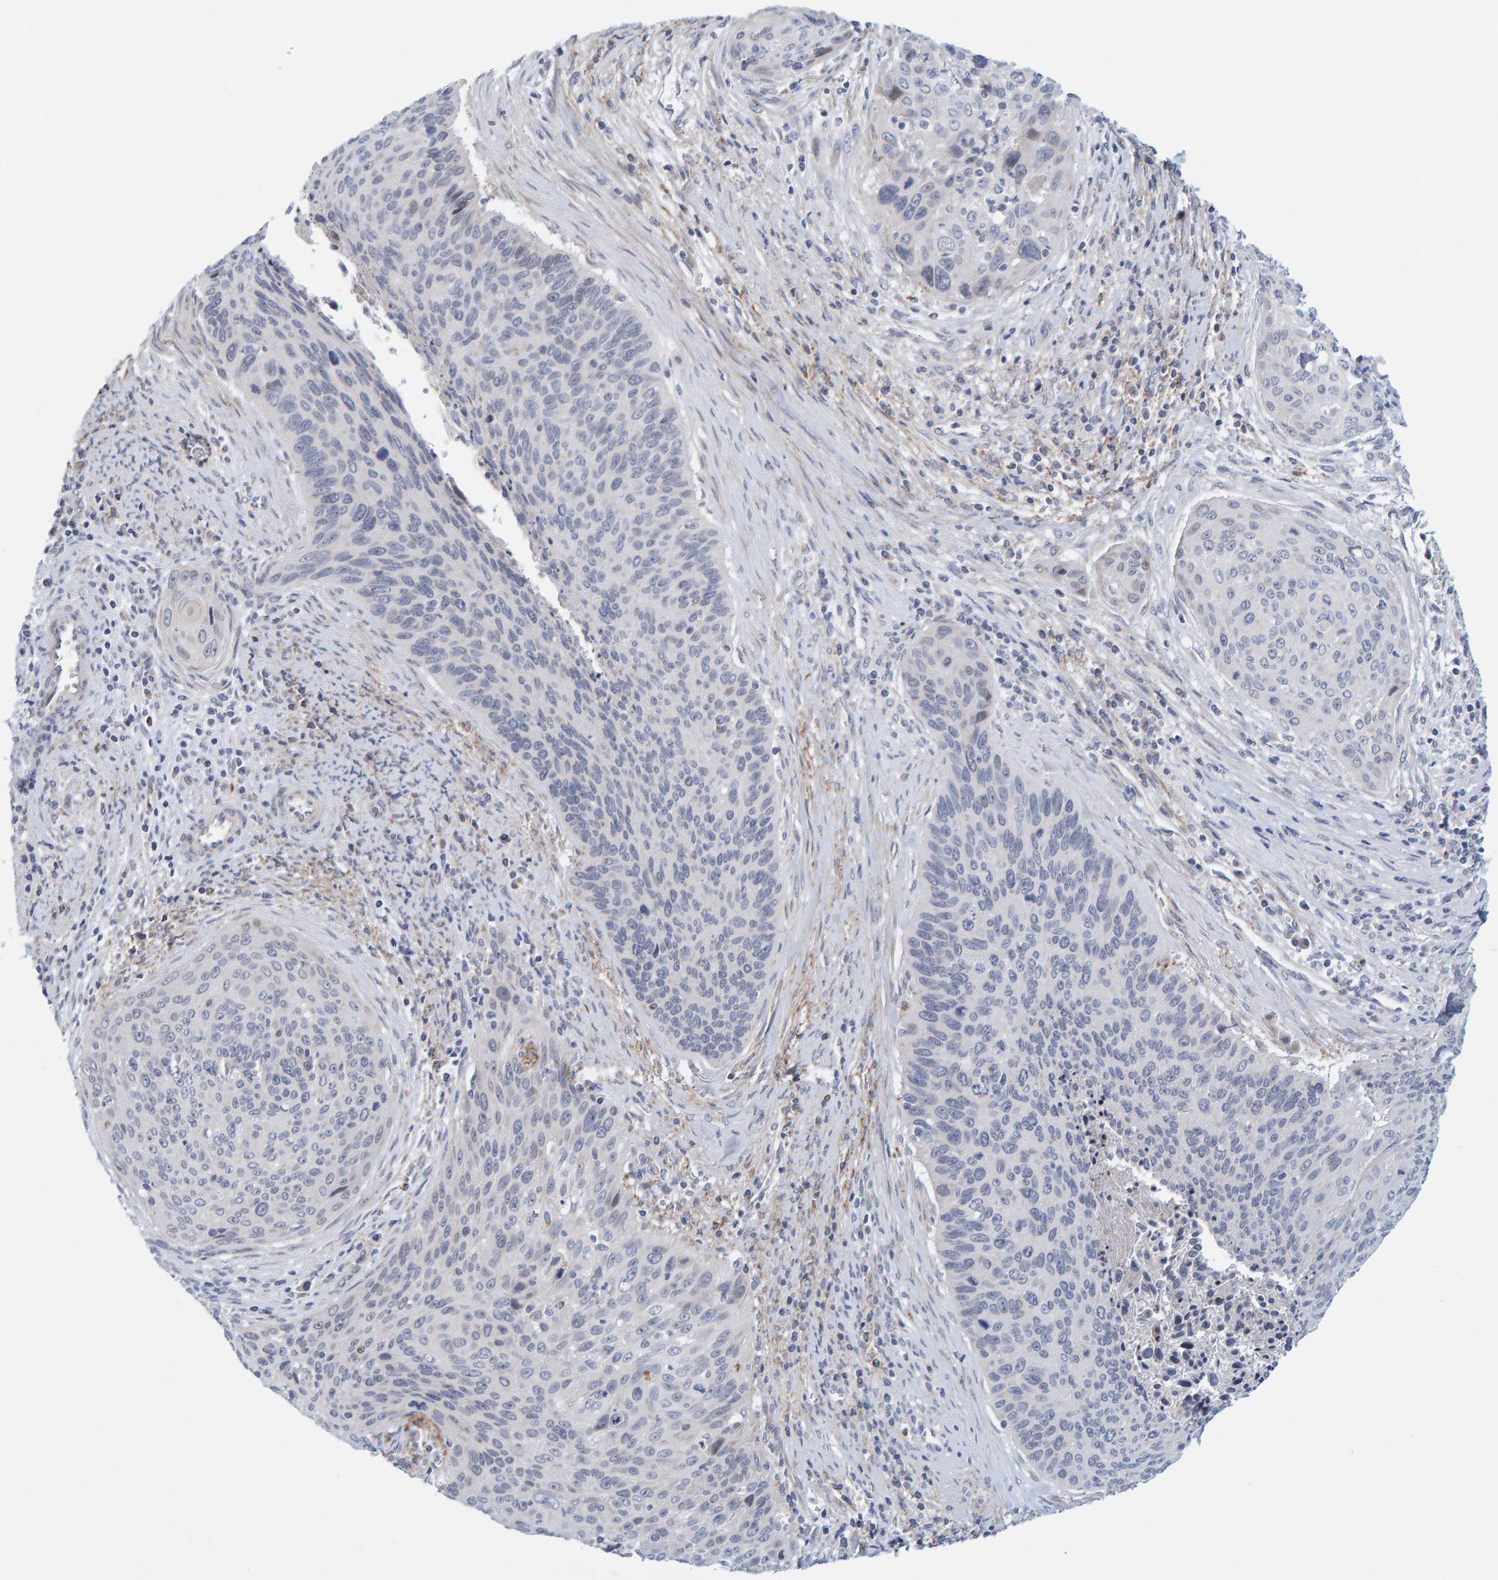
{"staining": {"intensity": "negative", "quantity": "none", "location": "none"}, "tissue": "cervical cancer", "cell_type": "Tumor cells", "image_type": "cancer", "snomed": [{"axis": "morphology", "description": "Squamous cell carcinoma, NOS"}, {"axis": "topography", "description": "Cervix"}], "caption": "There is no significant expression in tumor cells of cervical cancer. The staining is performed using DAB brown chromogen with nuclei counter-stained in using hematoxylin.", "gene": "ZC3H3", "patient": {"sex": "female", "age": 55}}